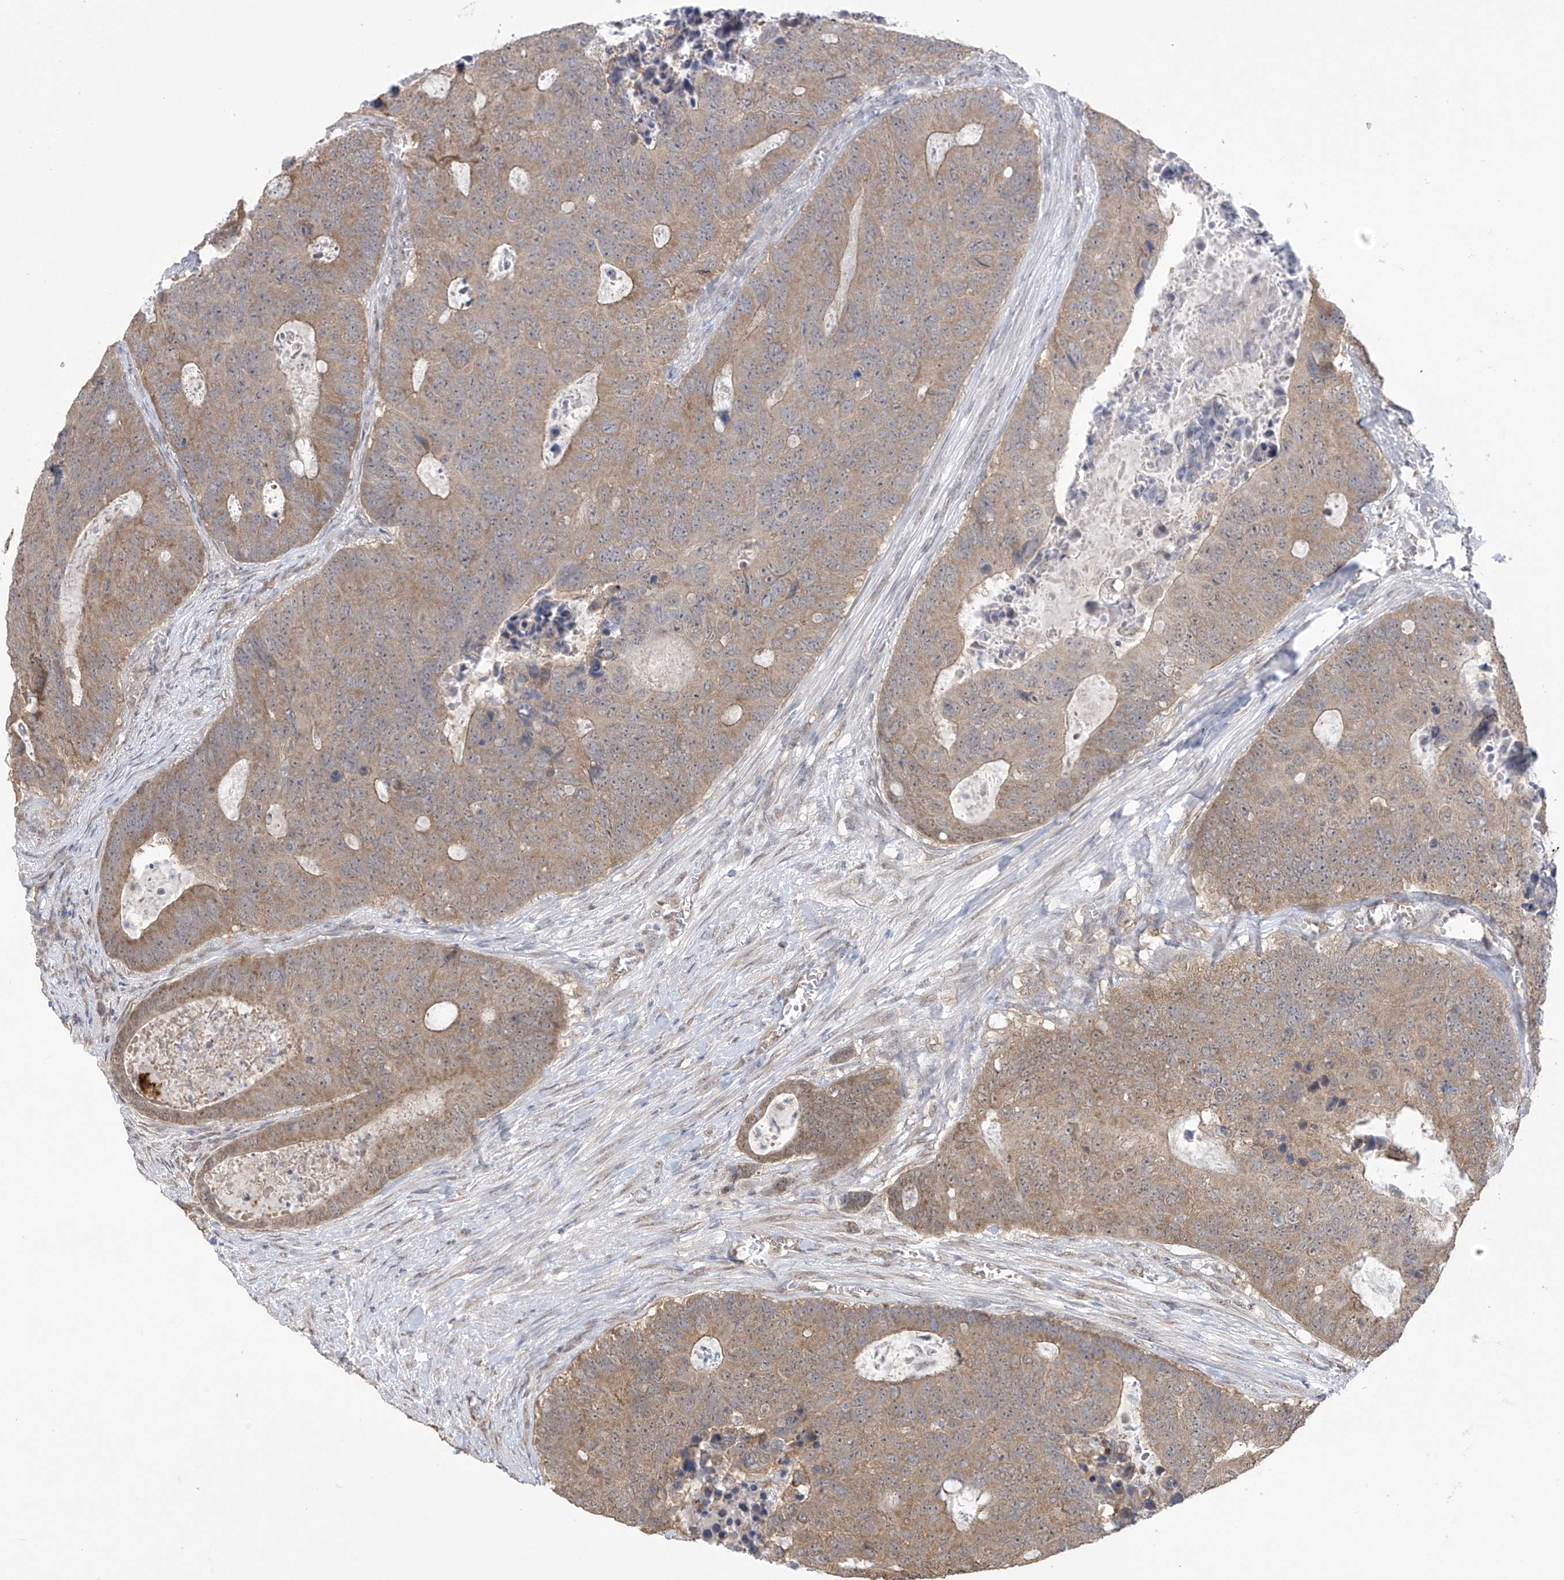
{"staining": {"intensity": "weak", "quantity": ">75%", "location": "cytoplasmic/membranous"}, "tissue": "colorectal cancer", "cell_type": "Tumor cells", "image_type": "cancer", "snomed": [{"axis": "morphology", "description": "Adenocarcinoma, NOS"}, {"axis": "topography", "description": "Colon"}], "caption": "Immunohistochemical staining of human colorectal adenocarcinoma reveals low levels of weak cytoplasmic/membranous protein staining in about >75% of tumor cells.", "gene": "KIAA1522", "patient": {"sex": "male", "age": 87}}